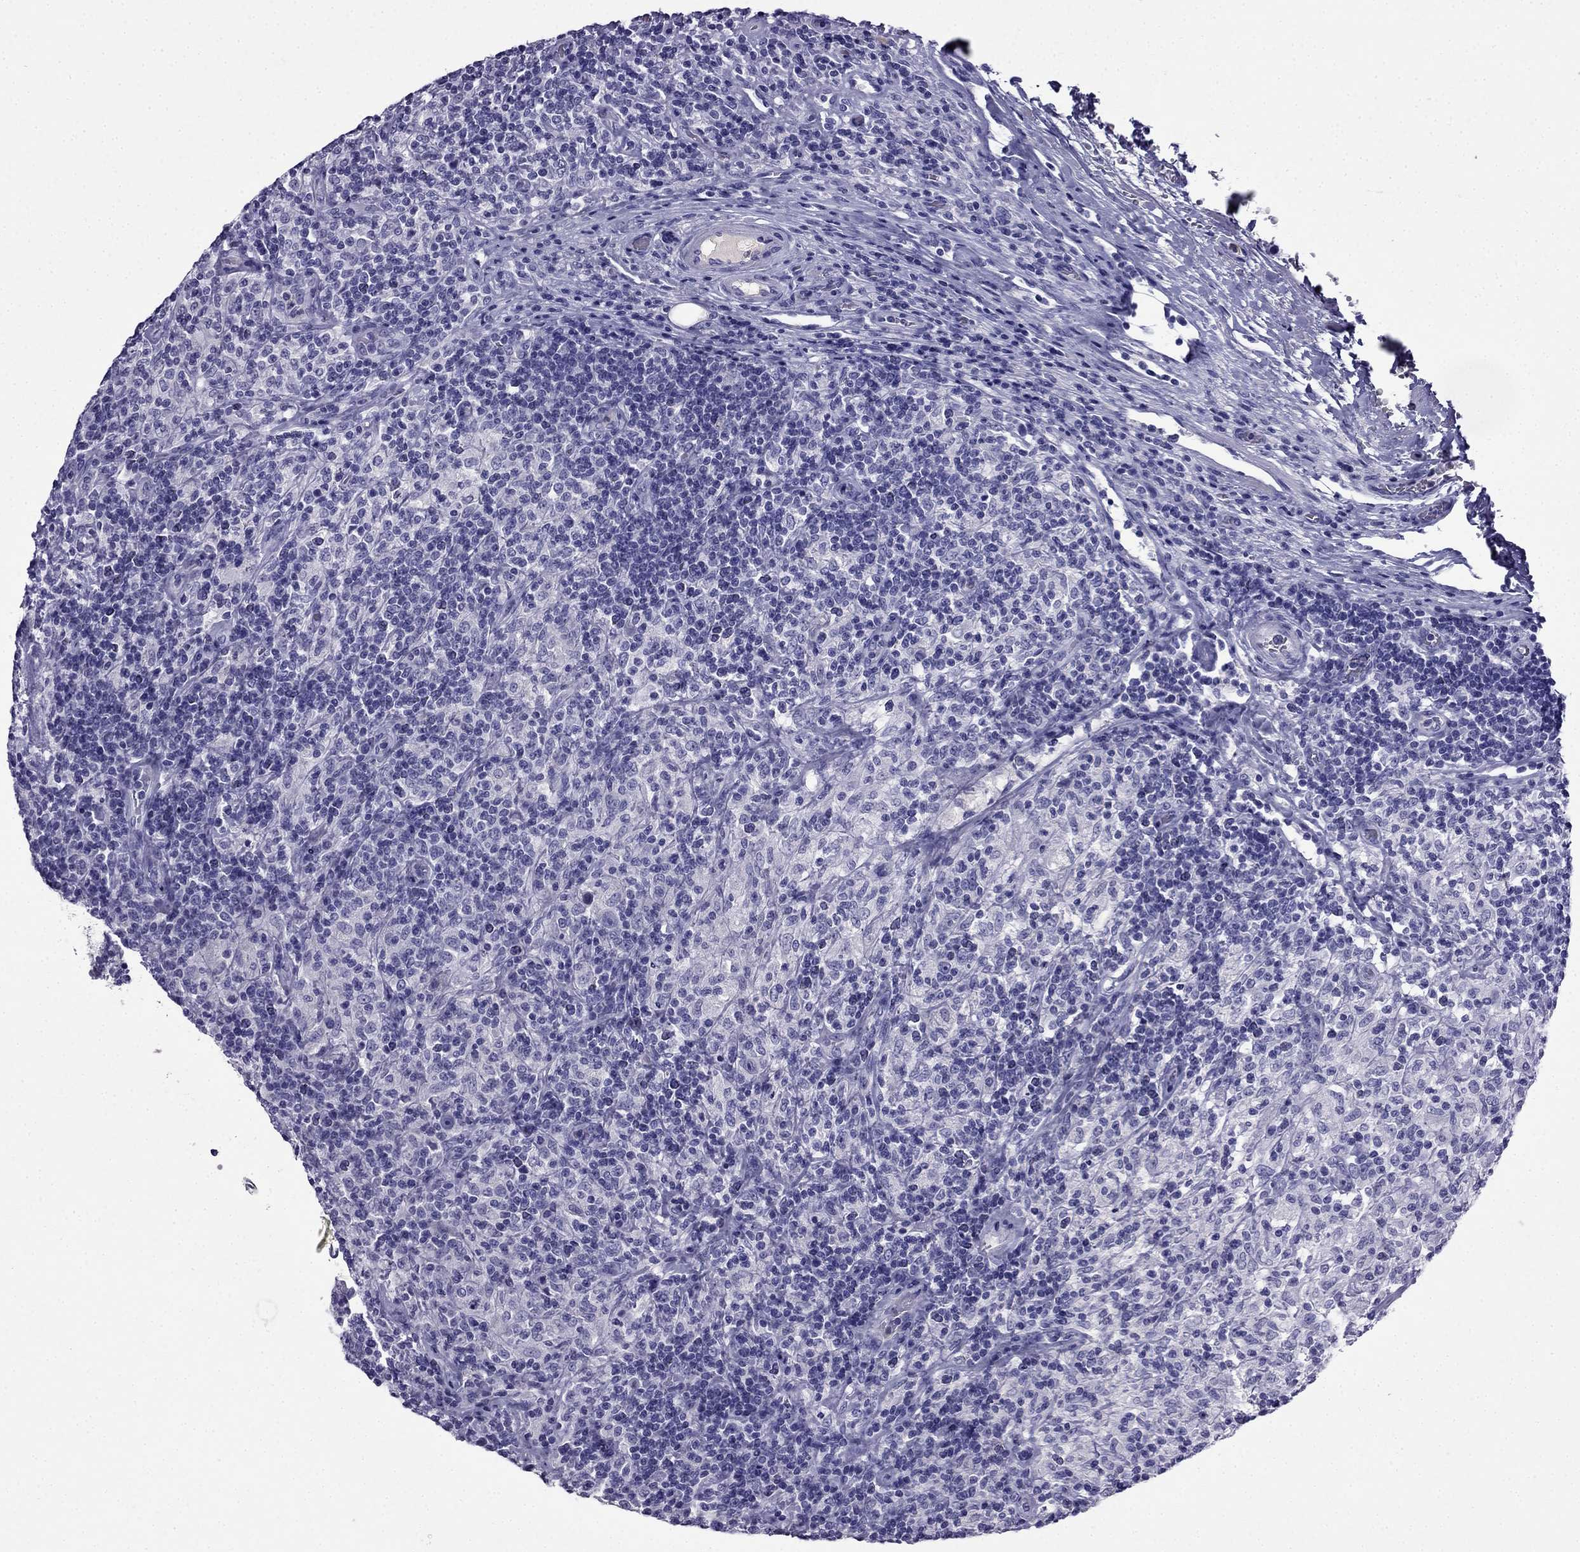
{"staining": {"intensity": "negative", "quantity": "none", "location": "none"}, "tissue": "lymphoma", "cell_type": "Tumor cells", "image_type": "cancer", "snomed": [{"axis": "morphology", "description": "Hodgkin's disease, NOS"}, {"axis": "topography", "description": "Lymph node"}], "caption": "A high-resolution histopathology image shows immunohistochemistry staining of lymphoma, which demonstrates no significant expression in tumor cells. The staining is performed using DAB (3,3'-diaminobenzidine) brown chromogen with nuclei counter-stained in using hematoxylin.", "gene": "CDHR4", "patient": {"sex": "male", "age": 70}}